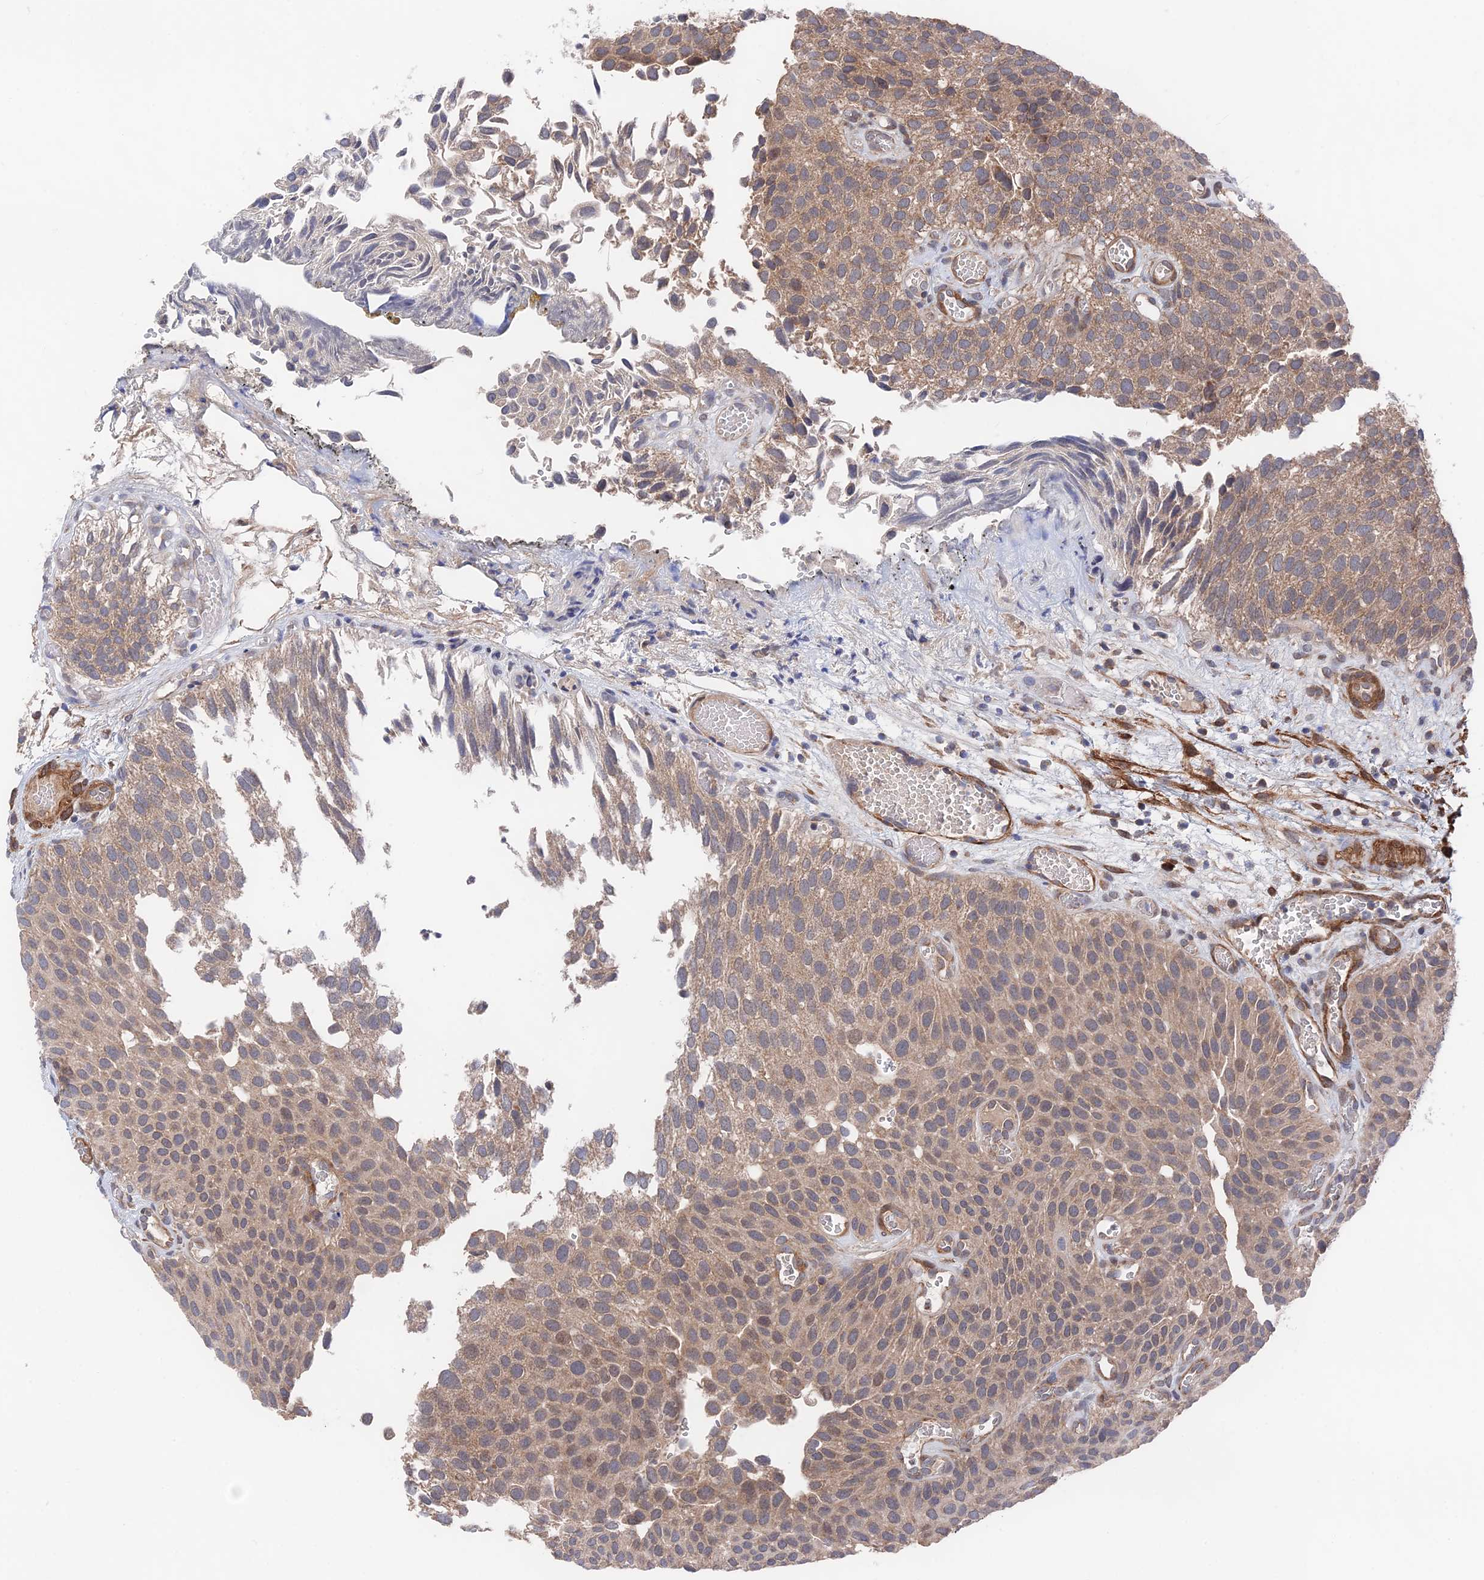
{"staining": {"intensity": "moderate", "quantity": ">75%", "location": "cytoplasmic/membranous"}, "tissue": "urothelial cancer", "cell_type": "Tumor cells", "image_type": "cancer", "snomed": [{"axis": "morphology", "description": "Urothelial carcinoma, Low grade"}, {"axis": "topography", "description": "Urinary bladder"}], "caption": "Moderate cytoplasmic/membranous expression for a protein is present in about >75% of tumor cells of urothelial cancer using immunohistochemistry (IHC).", "gene": "ZNF320", "patient": {"sex": "male", "age": 89}}